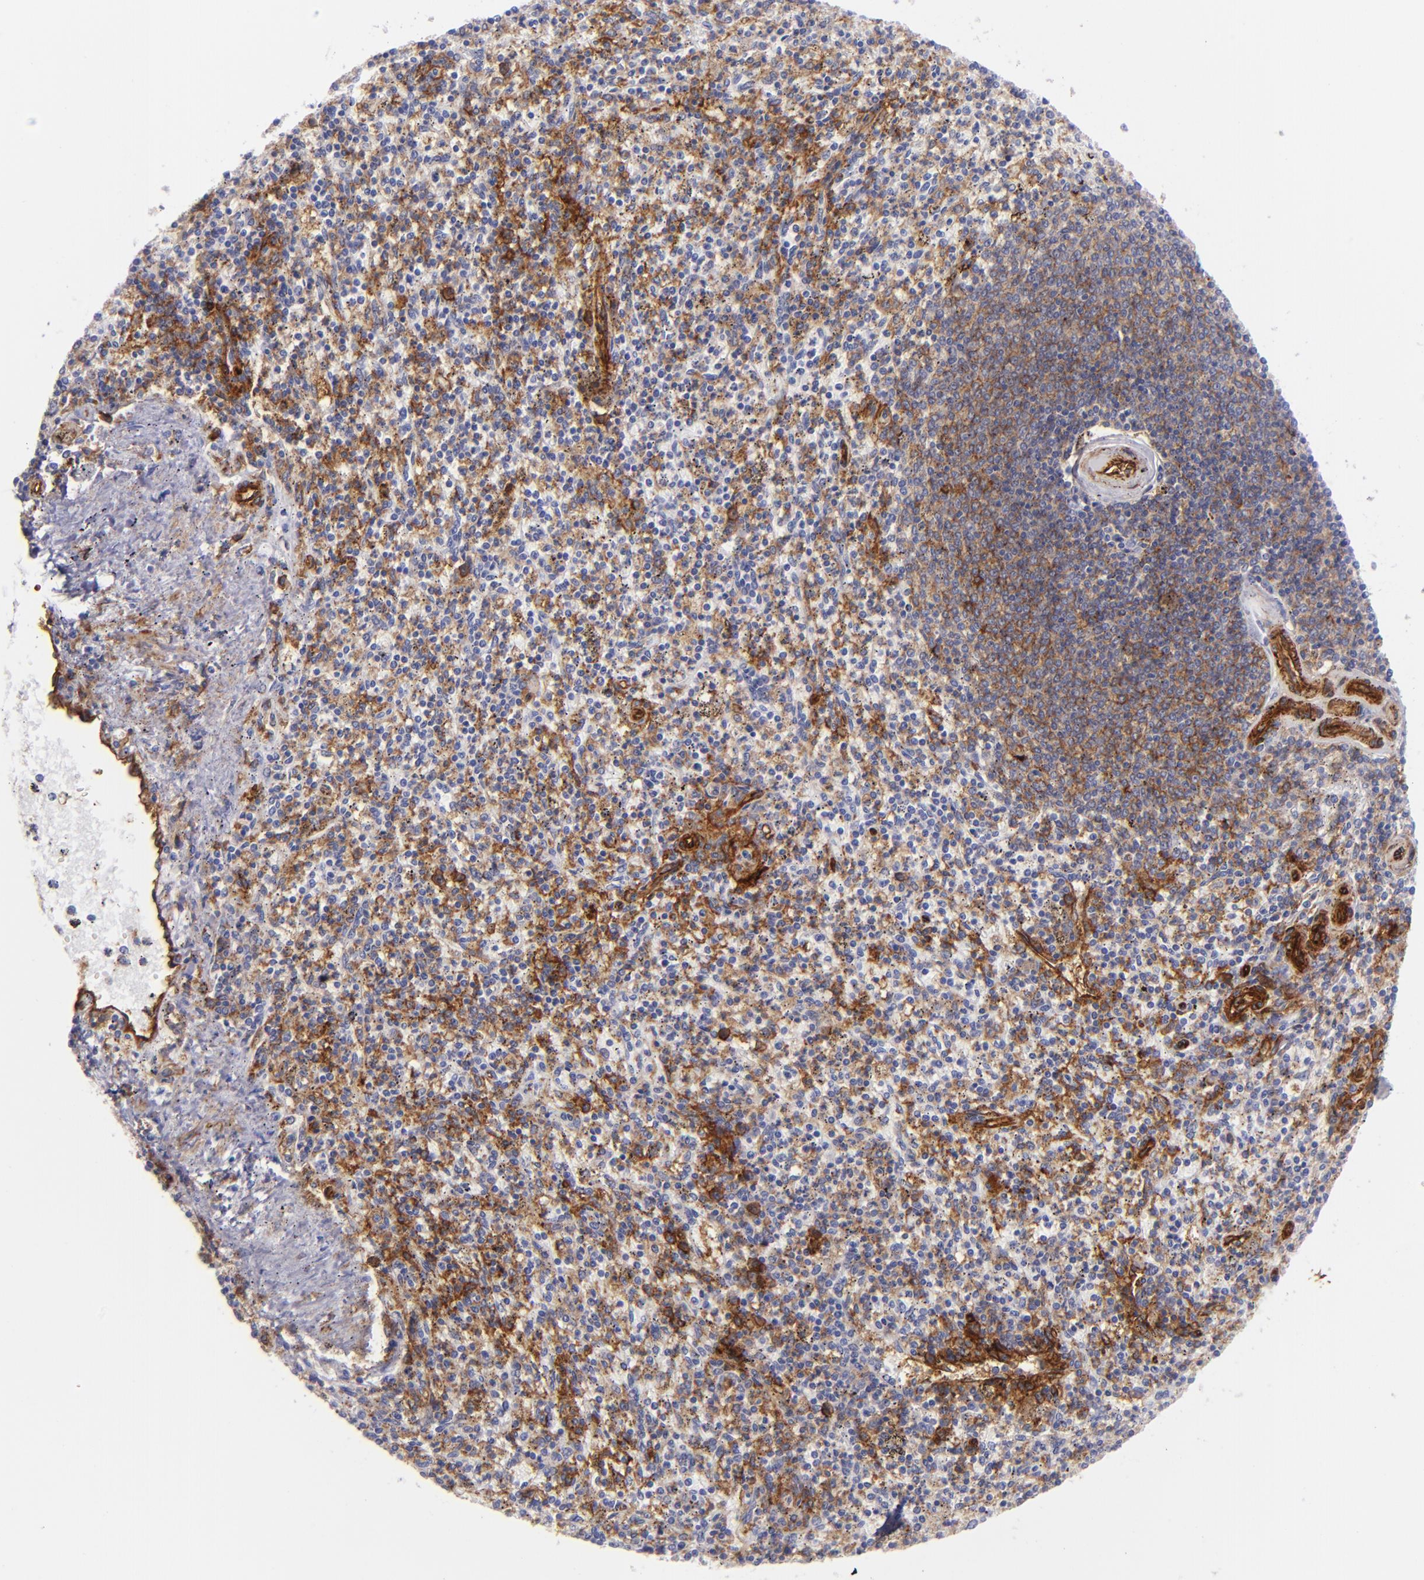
{"staining": {"intensity": "moderate", "quantity": "<25%", "location": "cytoplasmic/membranous"}, "tissue": "spleen", "cell_type": "Cells in red pulp", "image_type": "normal", "snomed": [{"axis": "morphology", "description": "Normal tissue, NOS"}, {"axis": "topography", "description": "Spleen"}], "caption": "Immunohistochemistry (IHC) (DAB) staining of normal spleen reveals moderate cytoplasmic/membranous protein positivity in approximately <25% of cells in red pulp.", "gene": "ENTPD1", "patient": {"sex": "male", "age": 72}}